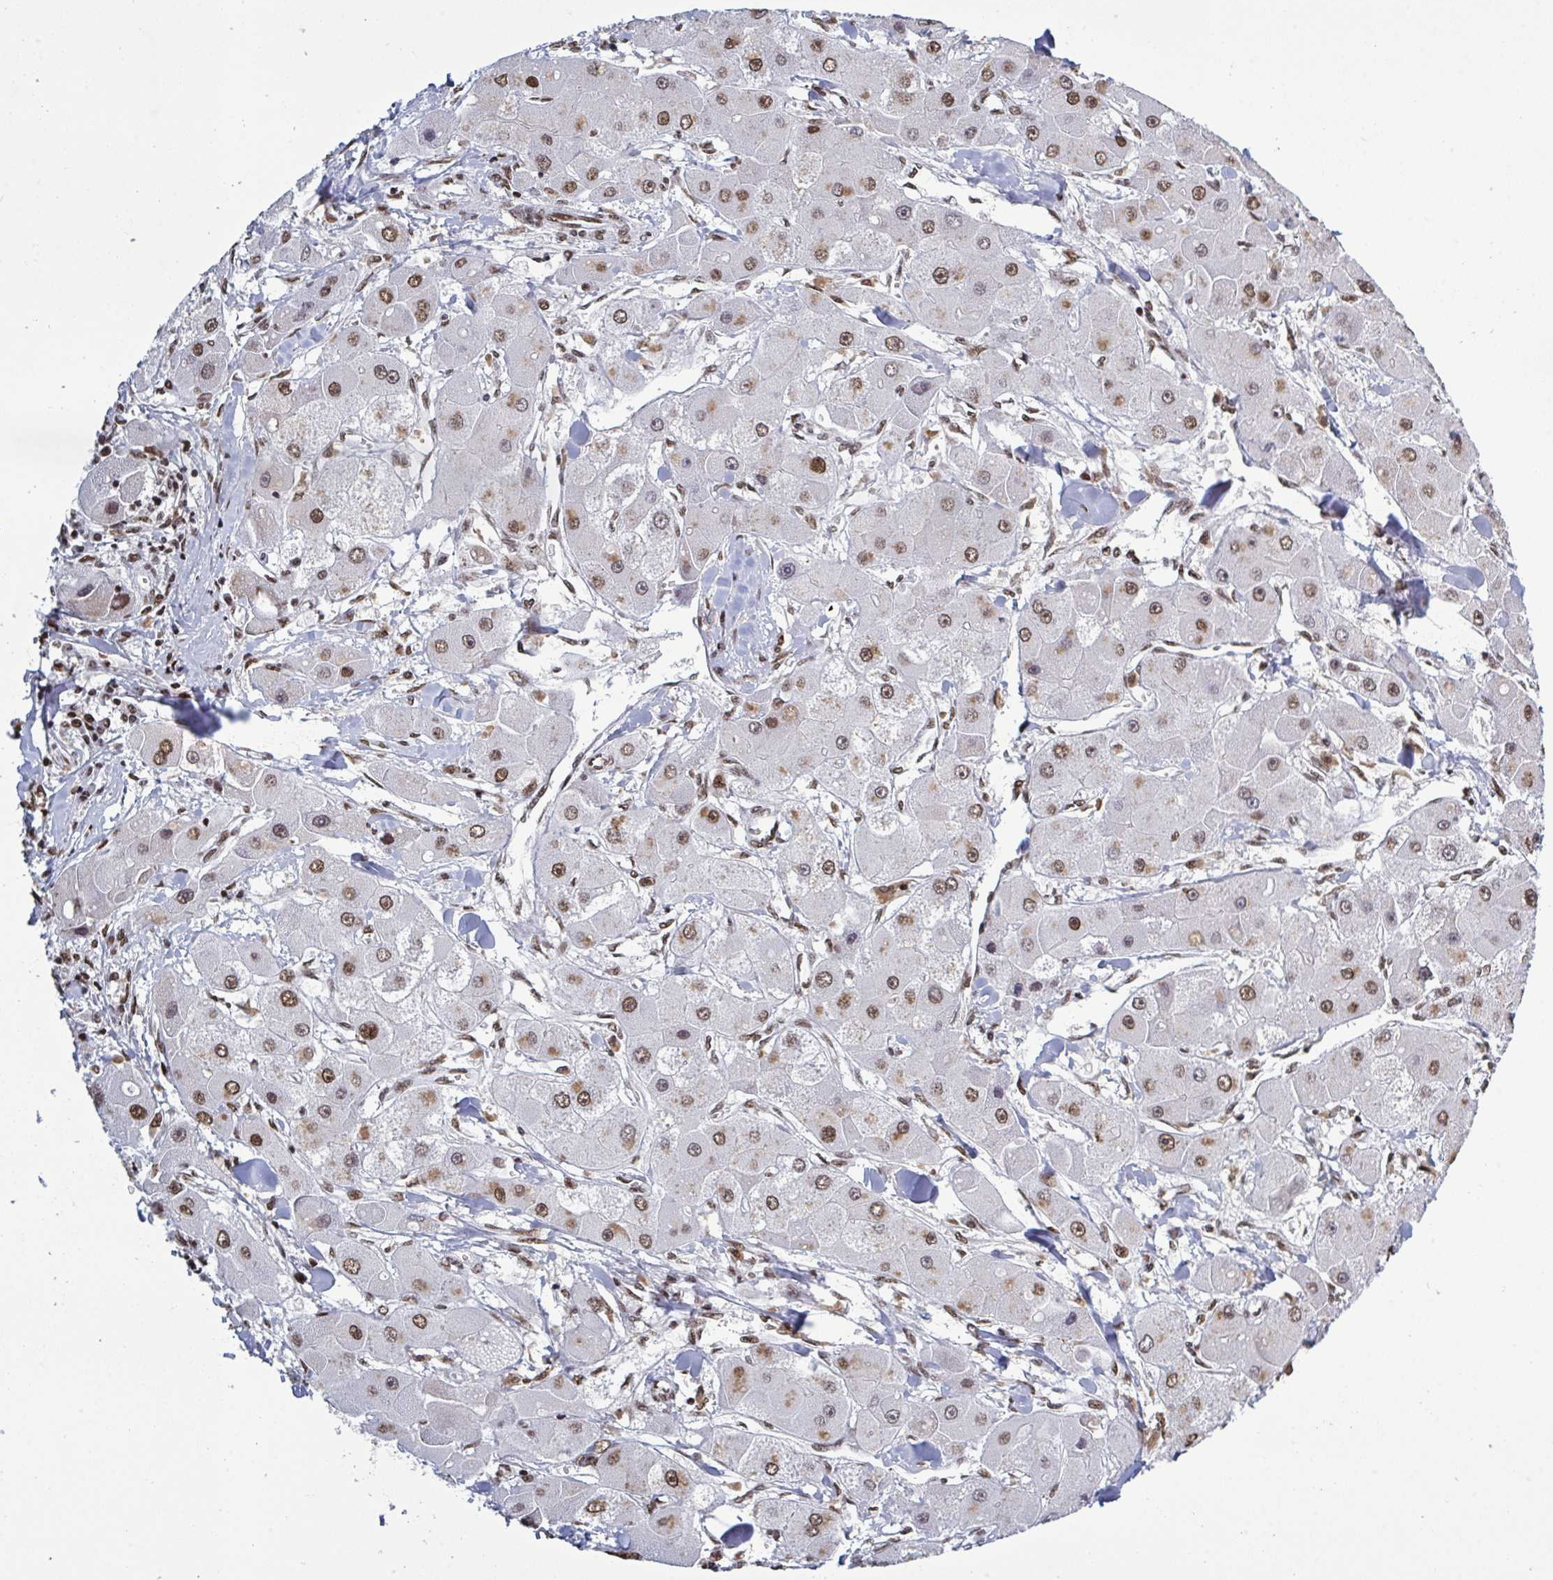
{"staining": {"intensity": "strong", "quantity": ">75%", "location": "nuclear"}, "tissue": "liver cancer", "cell_type": "Tumor cells", "image_type": "cancer", "snomed": [{"axis": "morphology", "description": "Carcinoma, Hepatocellular, NOS"}, {"axis": "topography", "description": "Liver"}], "caption": "DAB immunohistochemical staining of human liver hepatocellular carcinoma displays strong nuclear protein positivity in approximately >75% of tumor cells.", "gene": "ZNF607", "patient": {"sex": "male", "age": 24}}